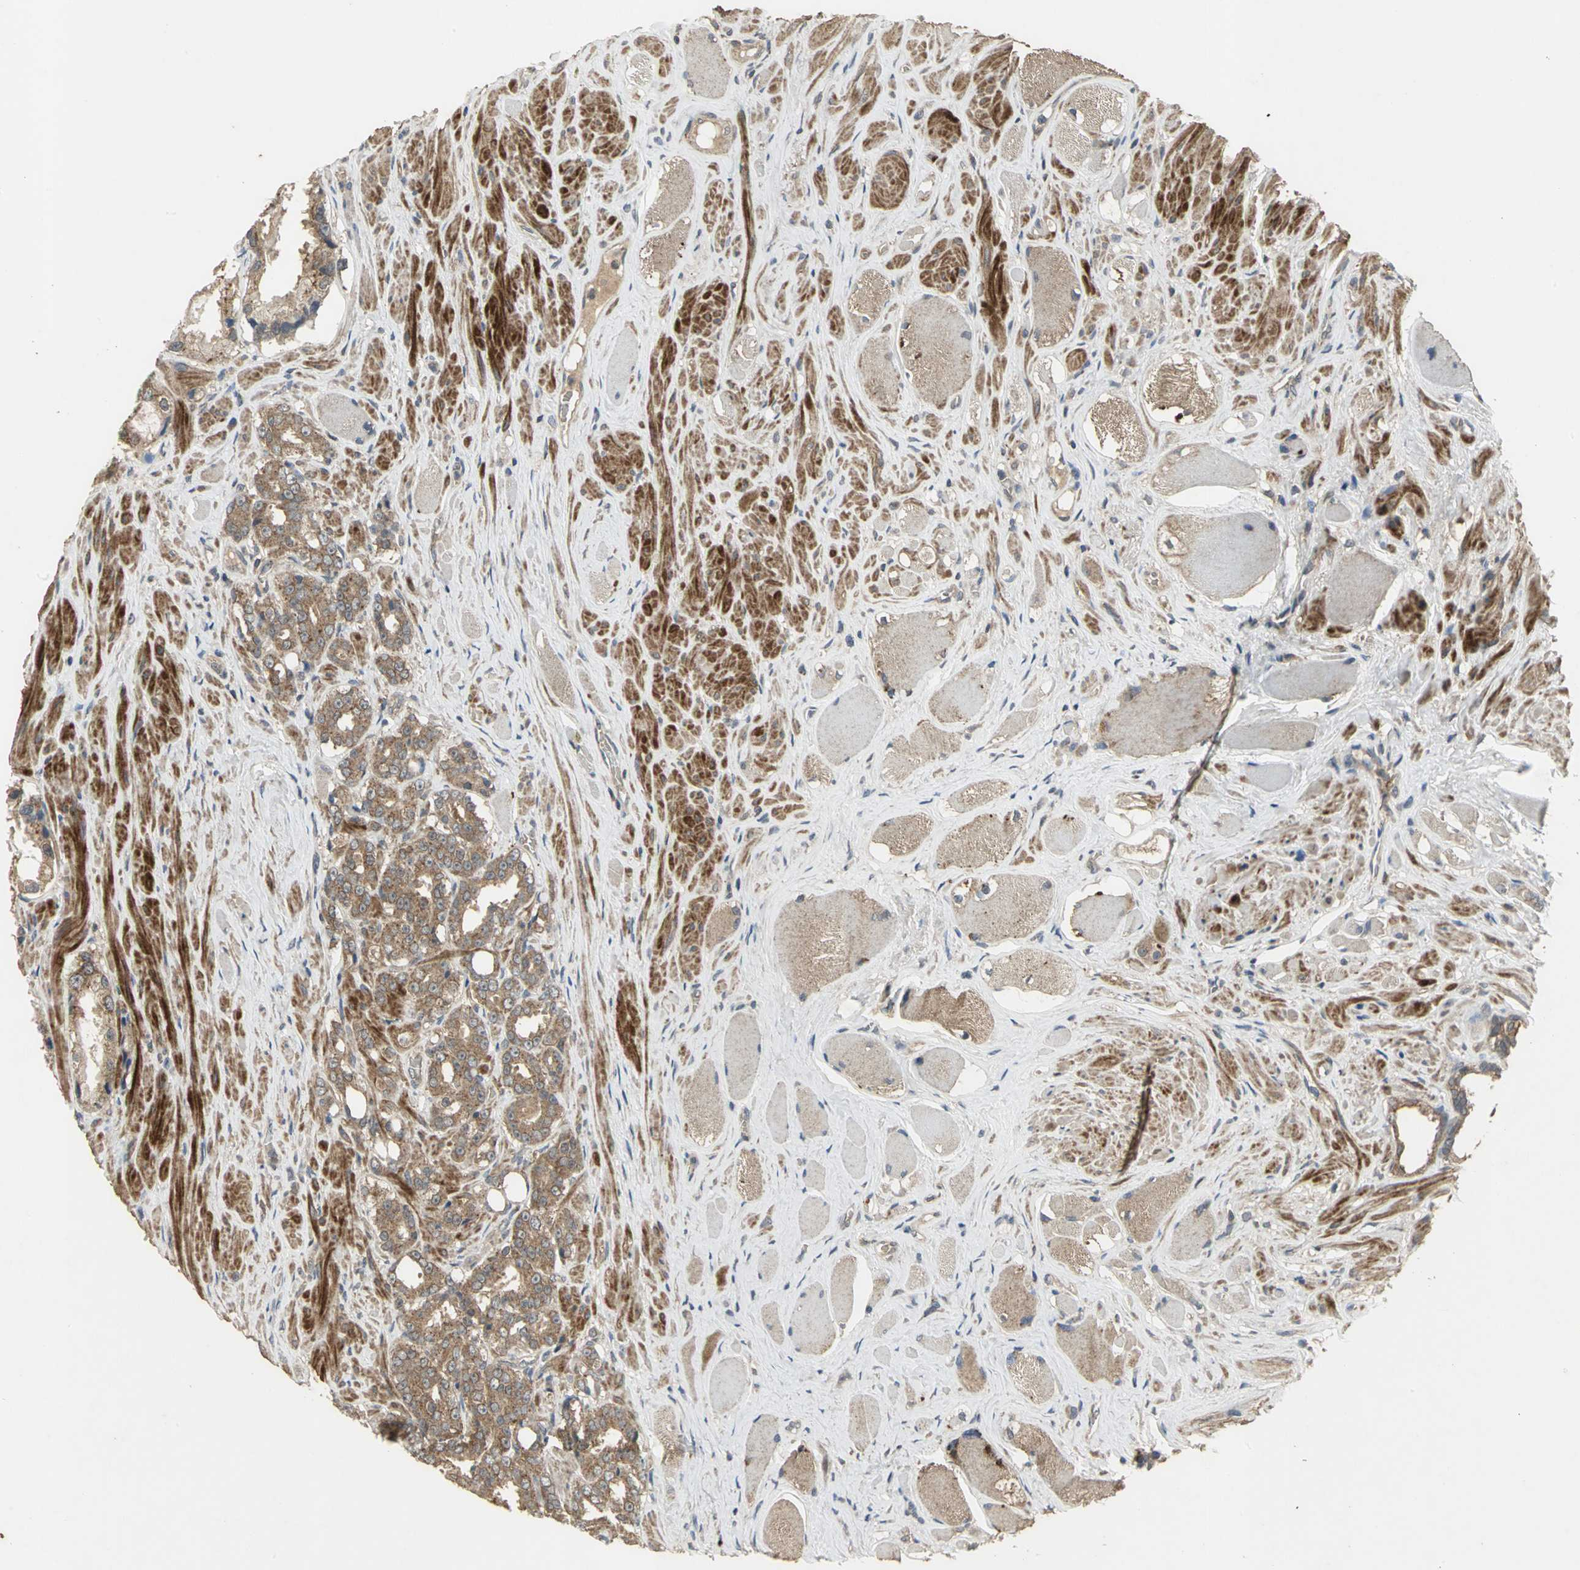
{"staining": {"intensity": "moderate", "quantity": ">75%", "location": "cytoplasmic/membranous"}, "tissue": "prostate cancer", "cell_type": "Tumor cells", "image_type": "cancer", "snomed": [{"axis": "morphology", "description": "Adenocarcinoma, Medium grade"}, {"axis": "topography", "description": "Prostate"}], "caption": "Immunohistochemistry histopathology image of neoplastic tissue: adenocarcinoma (medium-grade) (prostate) stained using immunohistochemistry shows medium levels of moderate protein expression localized specifically in the cytoplasmic/membranous of tumor cells, appearing as a cytoplasmic/membranous brown color.", "gene": "KEAP1", "patient": {"sex": "male", "age": 60}}